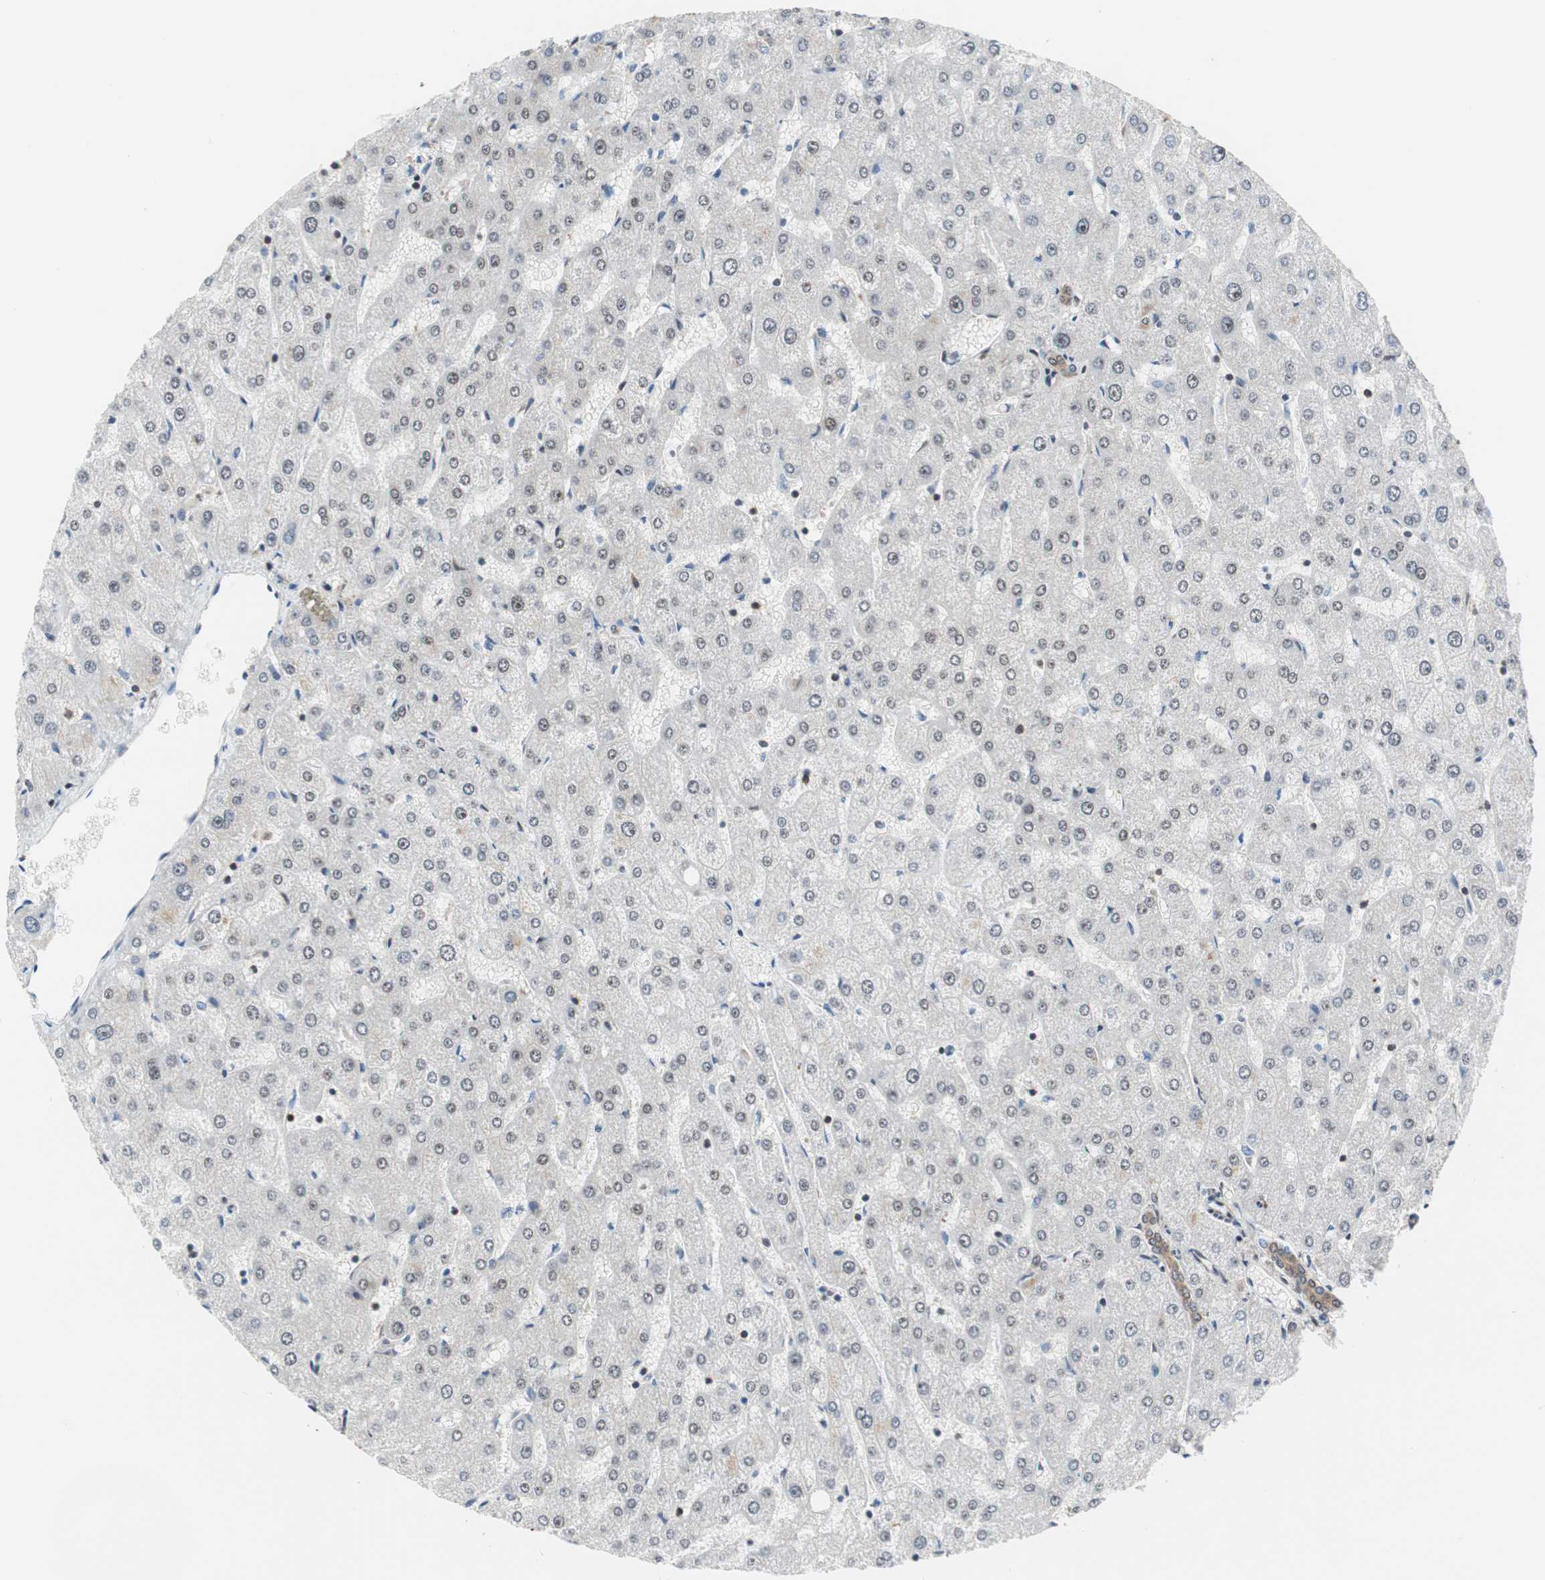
{"staining": {"intensity": "moderate", "quantity": ">75%", "location": "cytoplasmic/membranous"}, "tissue": "liver", "cell_type": "Cholangiocytes", "image_type": "normal", "snomed": [{"axis": "morphology", "description": "Normal tissue, NOS"}, {"axis": "topography", "description": "Liver"}], "caption": "Immunohistochemical staining of normal human liver shows medium levels of moderate cytoplasmic/membranous positivity in about >75% of cholangiocytes. The protein of interest is stained brown, and the nuclei are stained in blue (DAB (3,3'-diaminobenzidine) IHC with brightfield microscopy, high magnification).", "gene": "ZNF512B", "patient": {"sex": "male", "age": 67}}